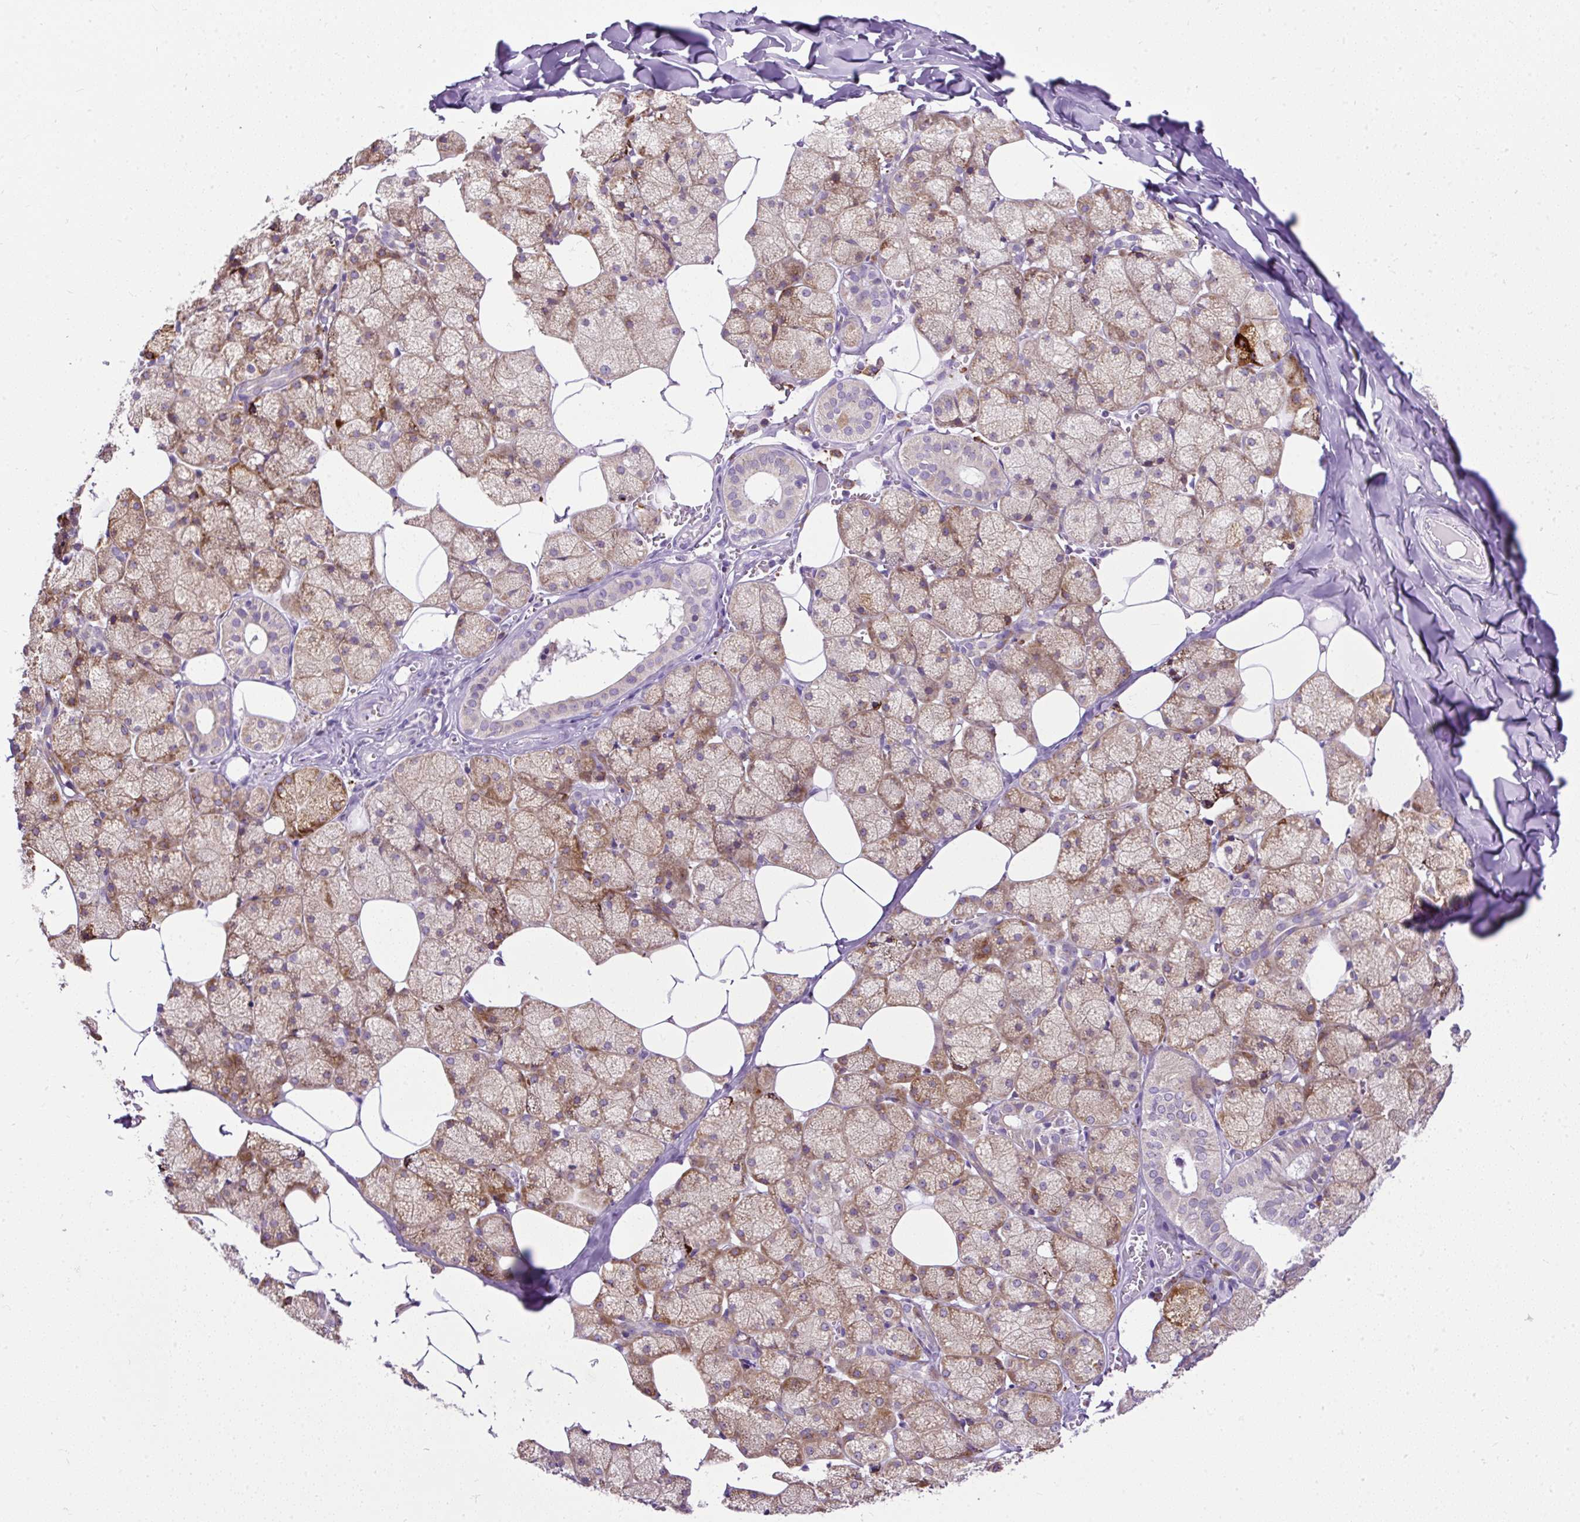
{"staining": {"intensity": "moderate", "quantity": "25%-75%", "location": "cytoplasmic/membranous"}, "tissue": "salivary gland", "cell_type": "Glandular cells", "image_type": "normal", "snomed": [{"axis": "morphology", "description": "Normal tissue, NOS"}, {"axis": "topography", "description": "Salivary gland"}, {"axis": "topography", "description": "Peripheral nerve tissue"}], "caption": "This is an image of immunohistochemistry (IHC) staining of normal salivary gland, which shows moderate positivity in the cytoplasmic/membranous of glandular cells.", "gene": "FMC1", "patient": {"sex": "male", "age": 38}}